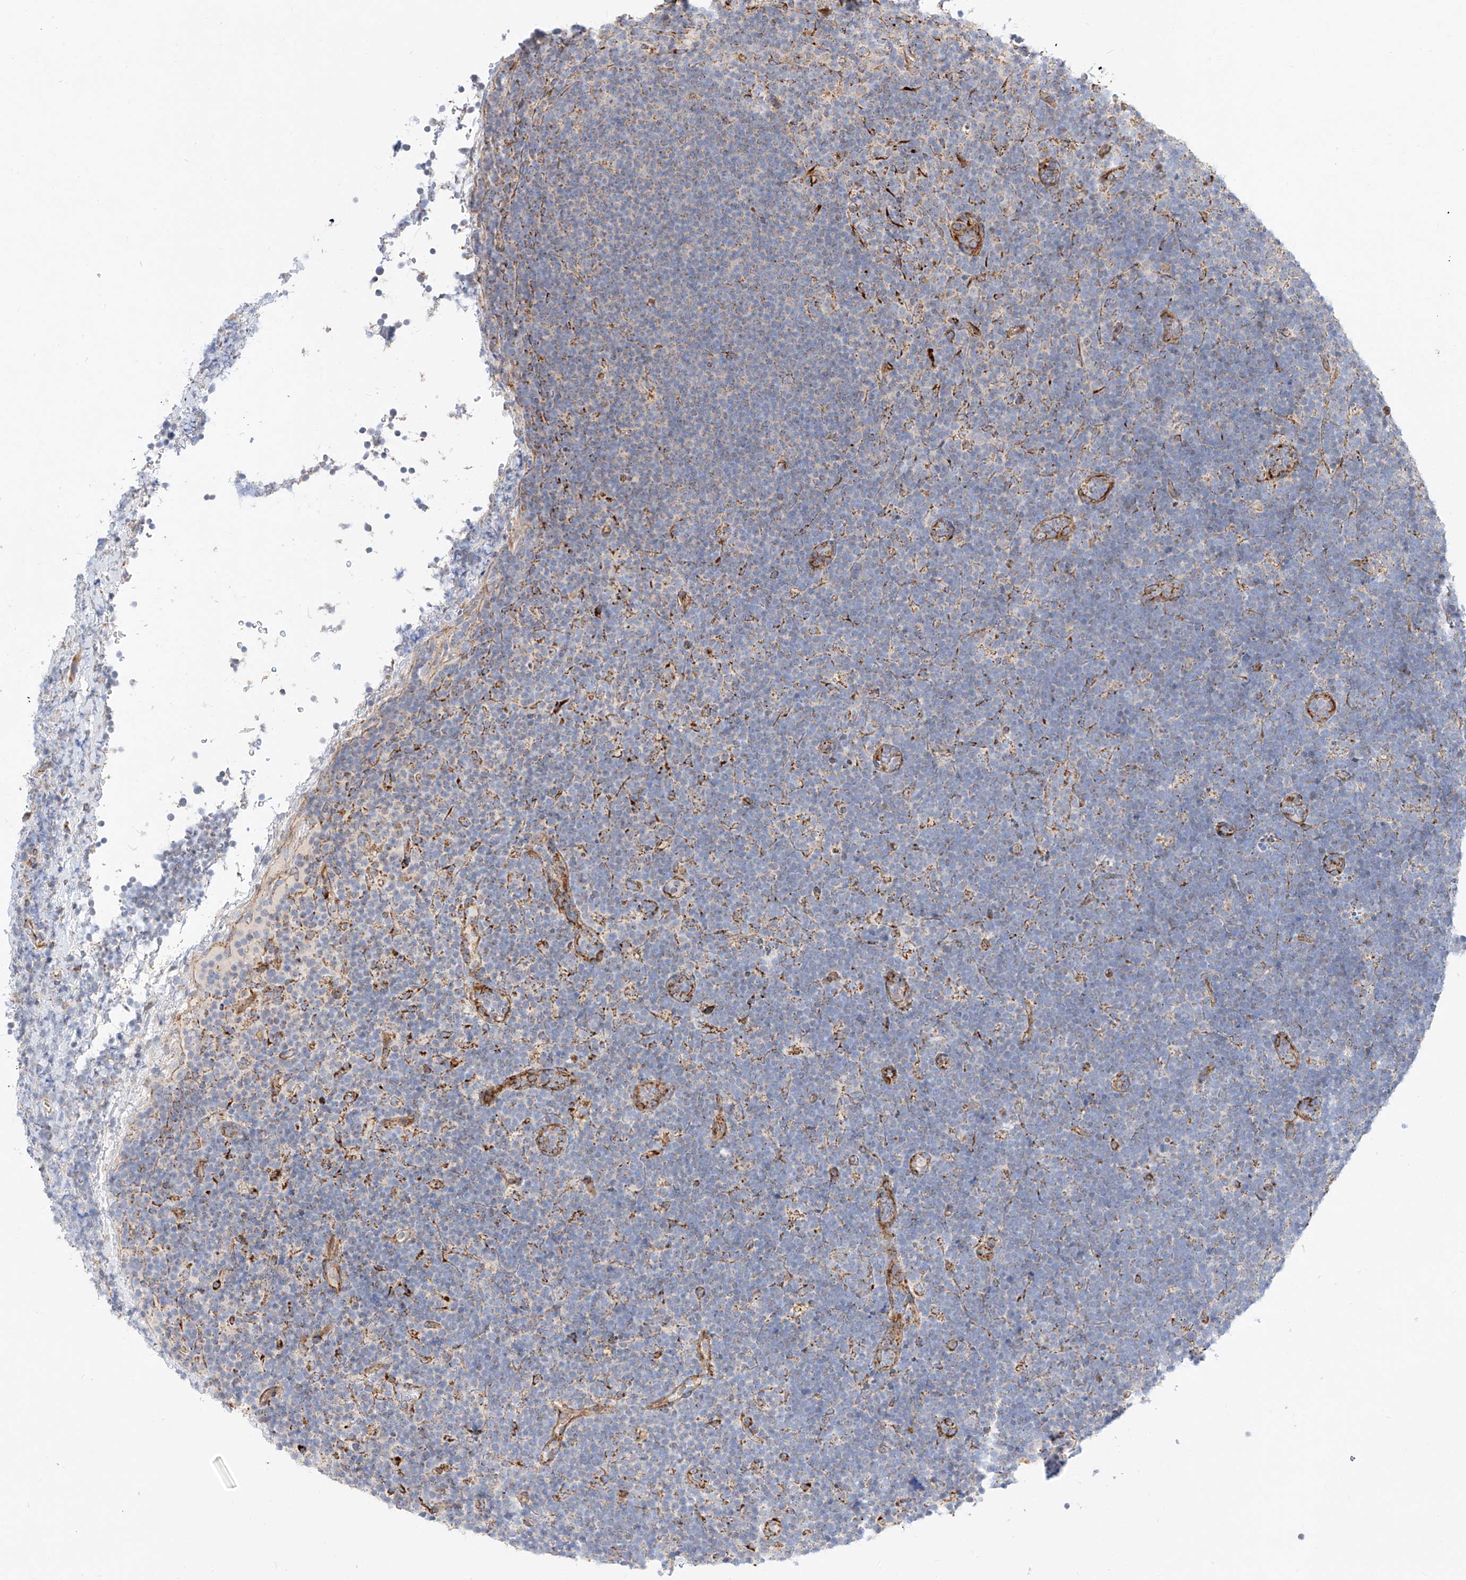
{"staining": {"intensity": "negative", "quantity": "none", "location": "none"}, "tissue": "lymphoma", "cell_type": "Tumor cells", "image_type": "cancer", "snomed": [{"axis": "morphology", "description": "Malignant lymphoma, non-Hodgkin's type, High grade"}, {"axis": "topography", "description": "Lymph node"}], "caption": "Human malignant lymphoma, non-Hodgkin's type (high-grade) stained for a protein using immunohistochemistry (IHC) displays no expression in tumor cells.", "gene": "CST9", "patient": {"sex": "male", "age": 13}}